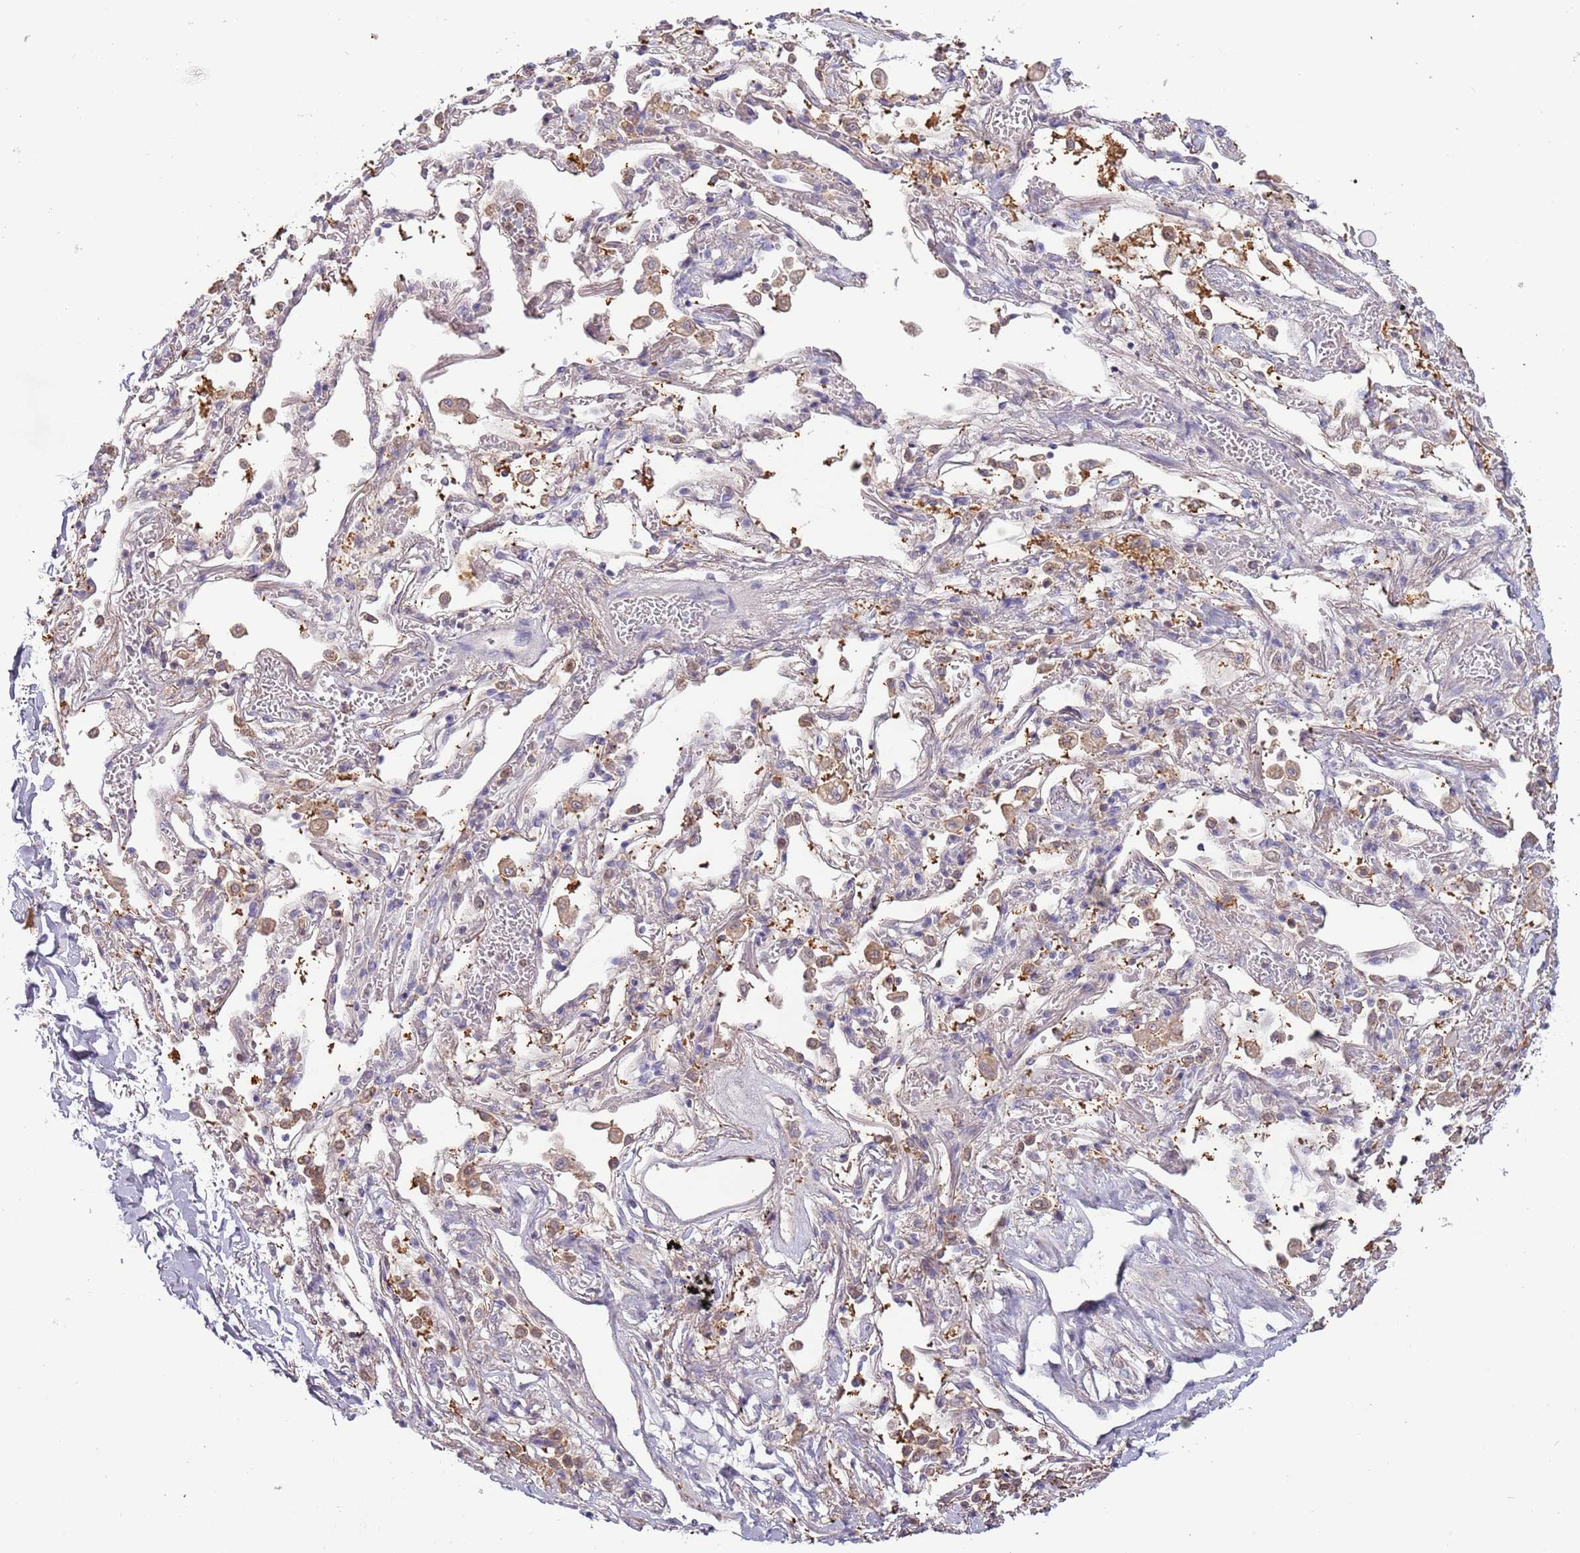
{"staining": {"intensity": "negative", "quantity": "none", "location": "none"}, "tissue": "adipose tissue", "cell_type": "Adipocytes", "image_type": "normal", "snomed": [{"axis": "morphology", "description": "Normal tissue, NOS"}, {"axis": "topography", "description": "Cartilage tissue"}], "caption": "Immunohistochemistry of unremarkable adipose tissue demonstrates no staining in adipocytes. (Stains: DAB immunohistochemistry with hematoxylin counter stain, Microscopy: brightfield microscopy at high magnification).", "gene": "SYS1", "patient": {"sex": "male", "age": 73}}